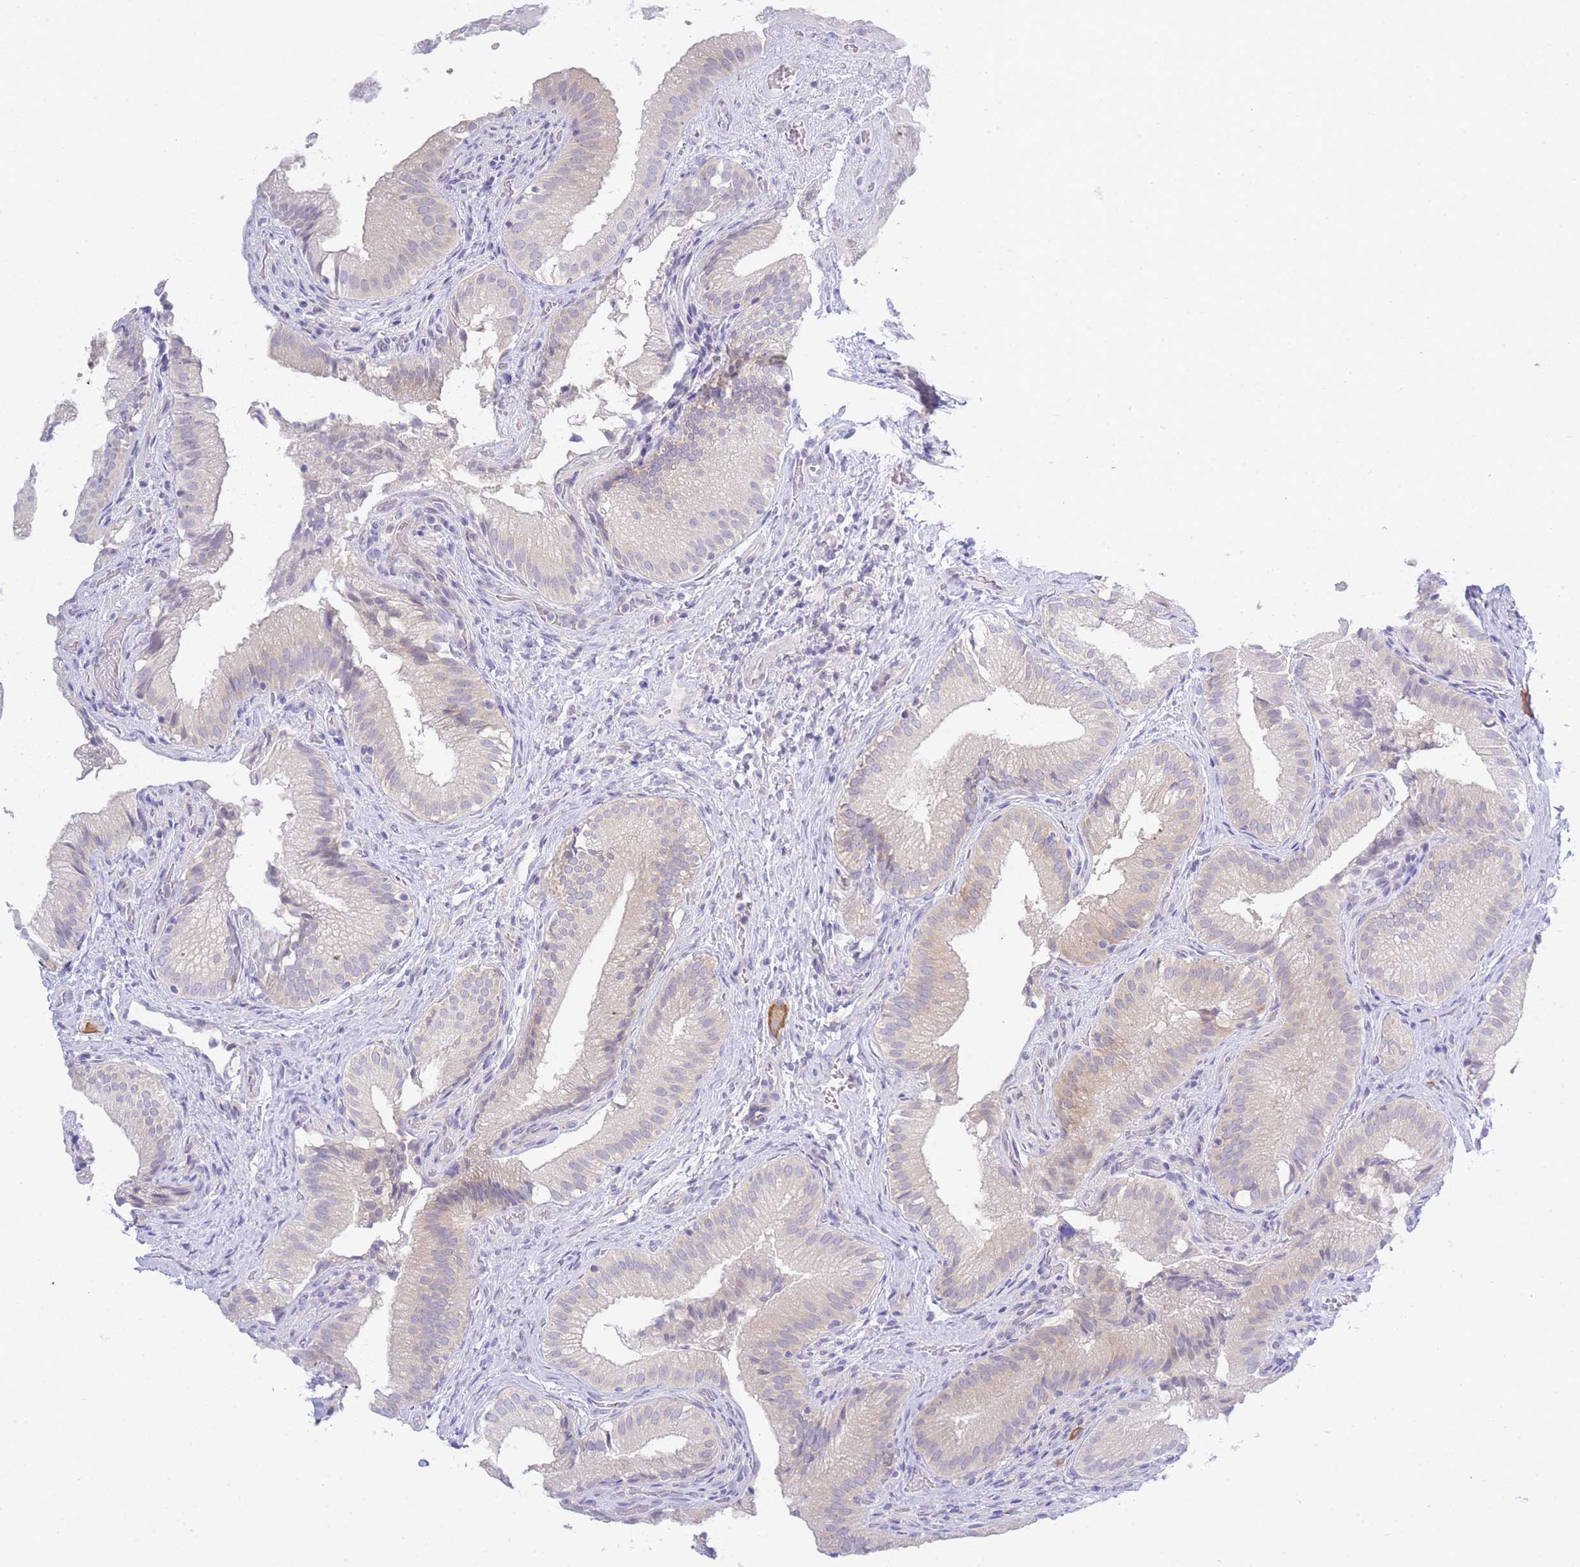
{"staining": {"intensity": "weak", "quantity": "25%-75%", "location": "cytoplasmic/membranous"}, "tissue": "gallbladder", "cell_type": "Glandular cells", "image_type": "normal", "snomed": [{"axis": "morphology", "description": "Normal tissue, NOS"}, {"axis": "topography", "description": "Gallbladder"}], "caption": "Immunohistochemistry micrograph of benign gallbladder stained for a protein (brown), which displays low levels of weak cytoplasmic/membranous expression in approximately 25%-75% of glandular cells.", "gene": "ZNF510", "patient": {"sex": "female", "age": 30}}